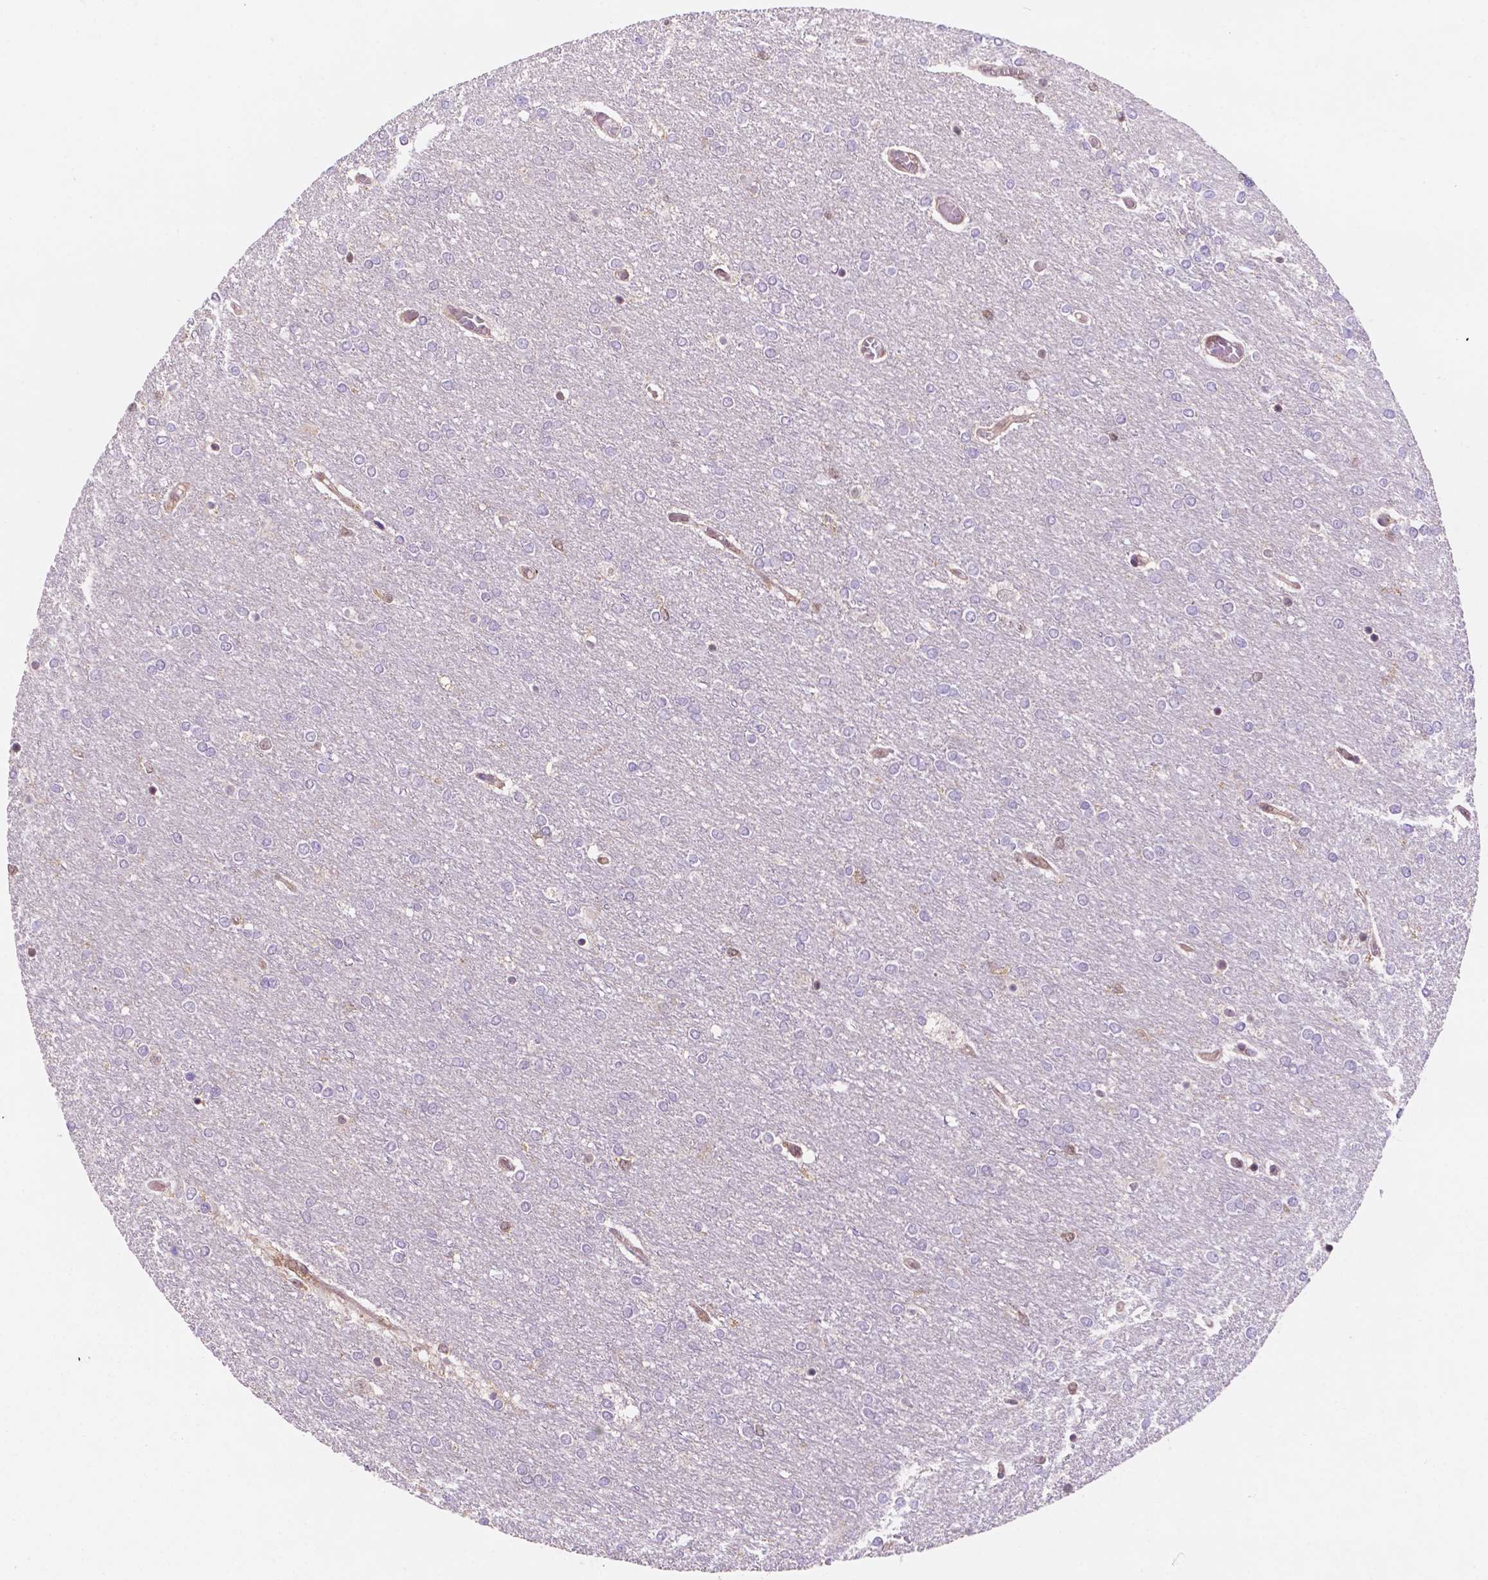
{"staining": {"intensity": "negative", "quantity": "none", "location": "none"}, "tissue": "glioma", "cell_type": "Tumor cells", "image_type": "cancer", "snomed": [{"axis": "morphology", "description": "Glioma, malignant, High grade"}, {"axis": "topography", "description": "Brain"}], "caption": "This is a micrograph of immunohistochemistry staining of malignant glioma (high-grade), which shows no expression in tumor cells.", "gene": "UBE2L6", "patient": {"sex": "female", "age": 61}}